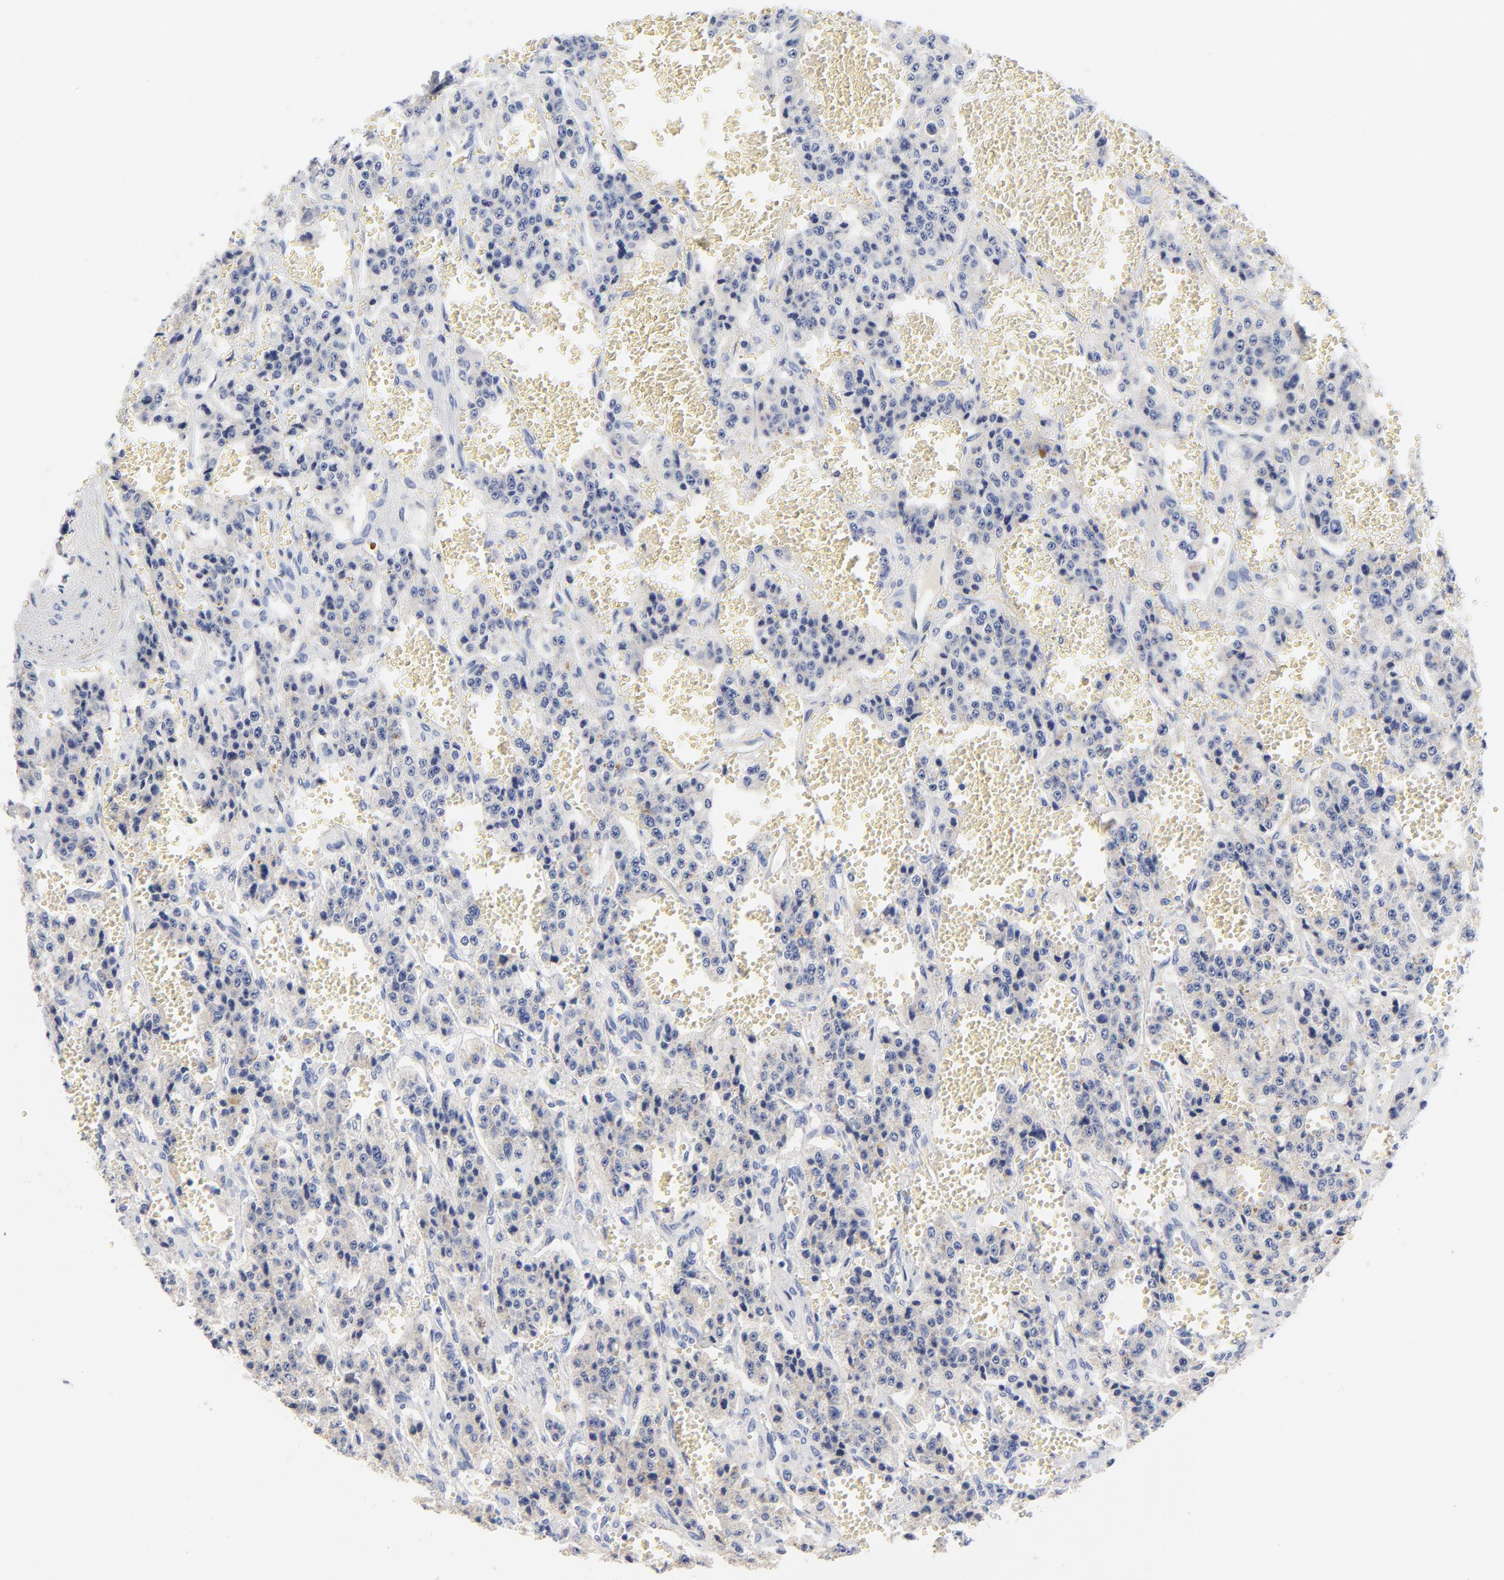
{"staining": {"intensity": "weak", "quantity": "<25%", "location": "cytoplasmic/membranous"}, "tissue": "carcinoid", "cell_type": "Tumor cells", "image_type": "cancer", "snomed": [{"axis": "morphology", "description": "Carcinoid, malignant, NOS"}, {"axis": "topography", "description": "Small intestine"}], "caption": "Carcinoid was stained to show a protein in brown. There is no significant staining in tumor cells. Nuclei are stained in blue.", "gene": "CPS1", "patient": {"sex": "male", "age": 52}}